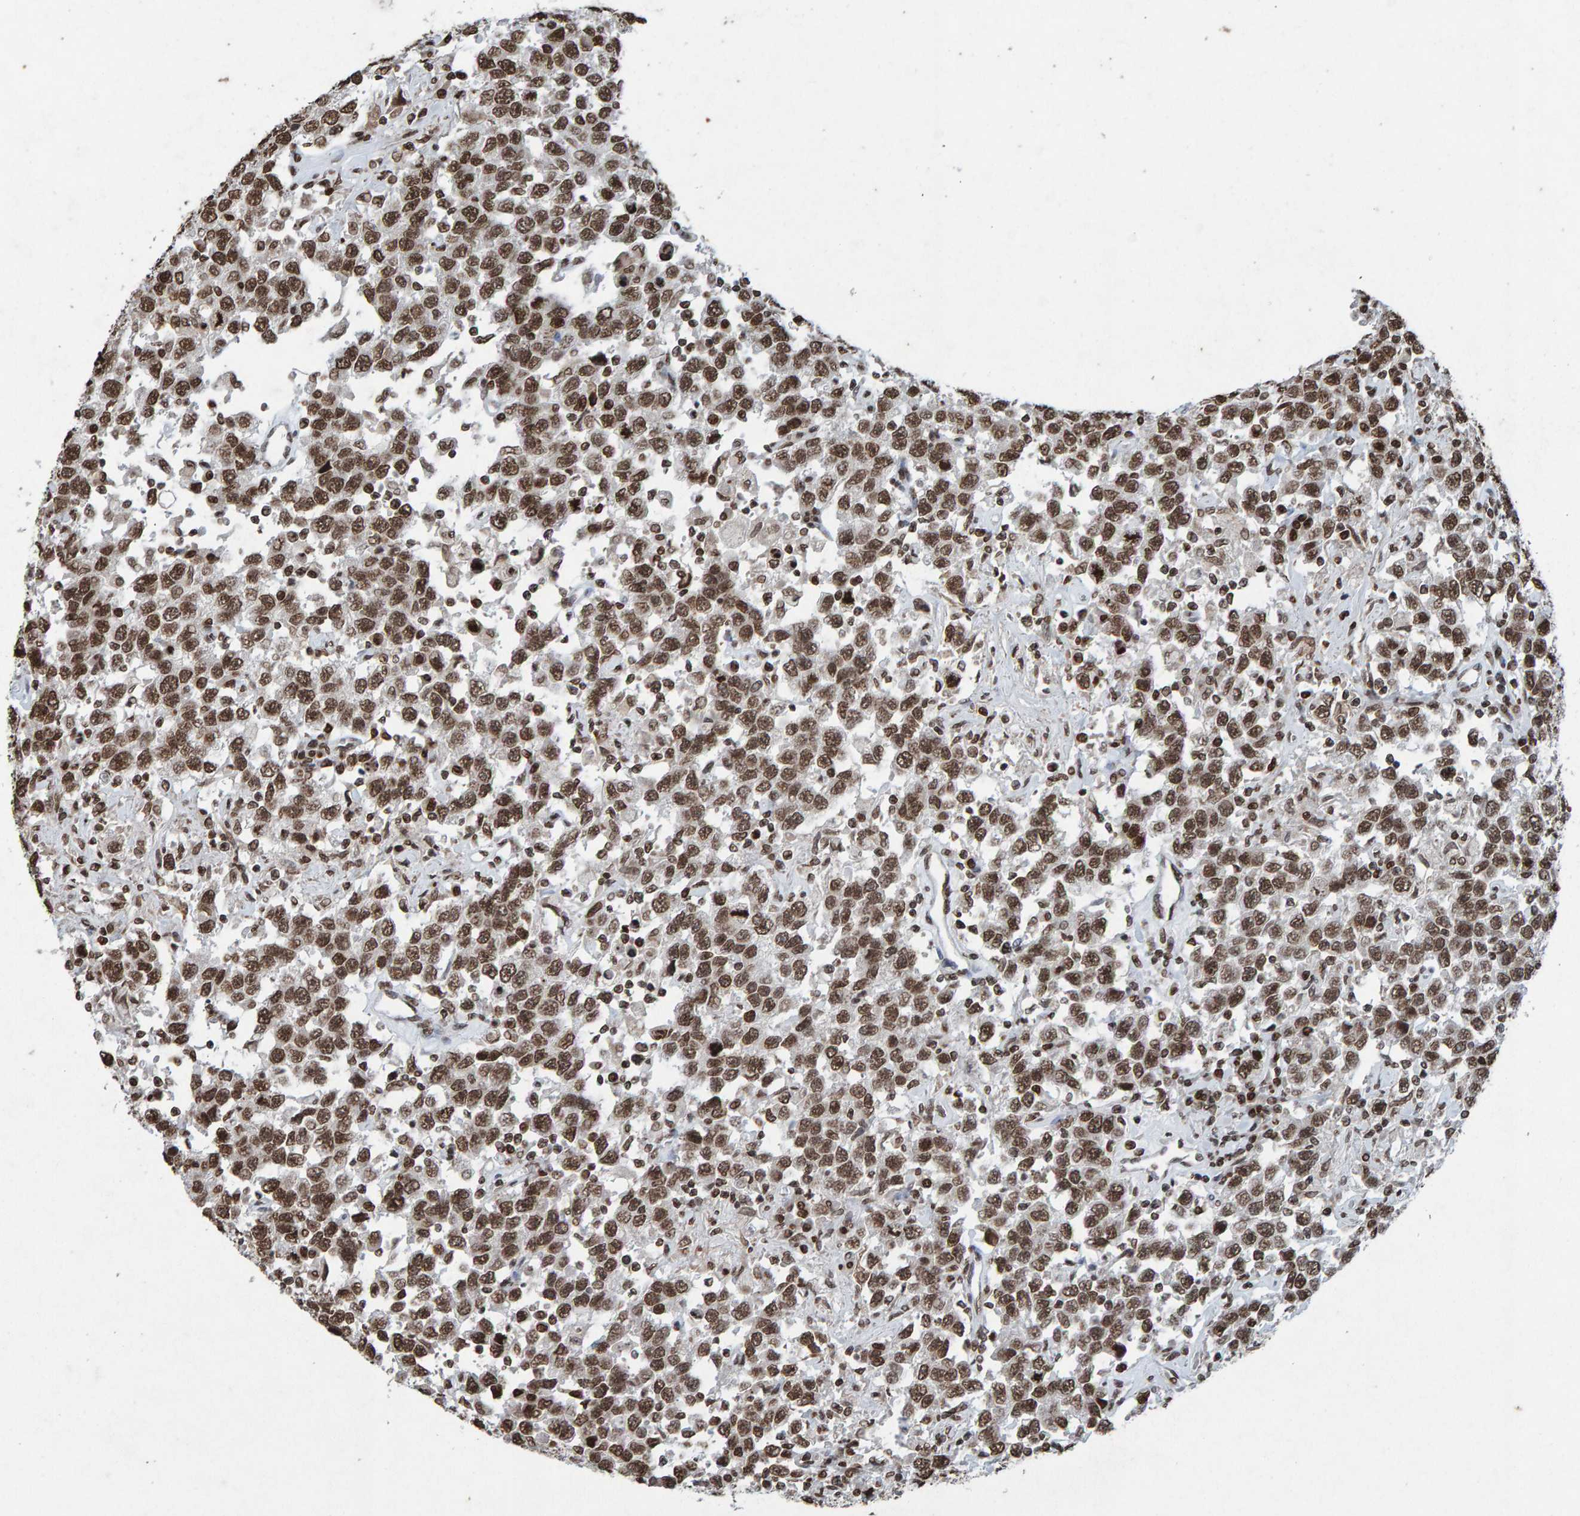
{"staining": {"intensity": "strong", "quantity": ">75%", "location": "nuclear"}, "tissue": "testis cancer", "cell_type": "Tumor cells", "image_type": "cancer", "snomed": [{"axis": "morphology", "description": "Seminoma, NOS"}, {"axis": "topography", "description": "Testis"}], "caption": "Protein staining of seminoma (testis) tissue exhibits strong nuclear positivity in about >75% of tumor cells. Immunohistochemistry (ihc) stains the protein of interest in brown and the nuclei are stained blue.", "gene": "H2AZ1", "patient": {"sex": "male", "age": 41}}